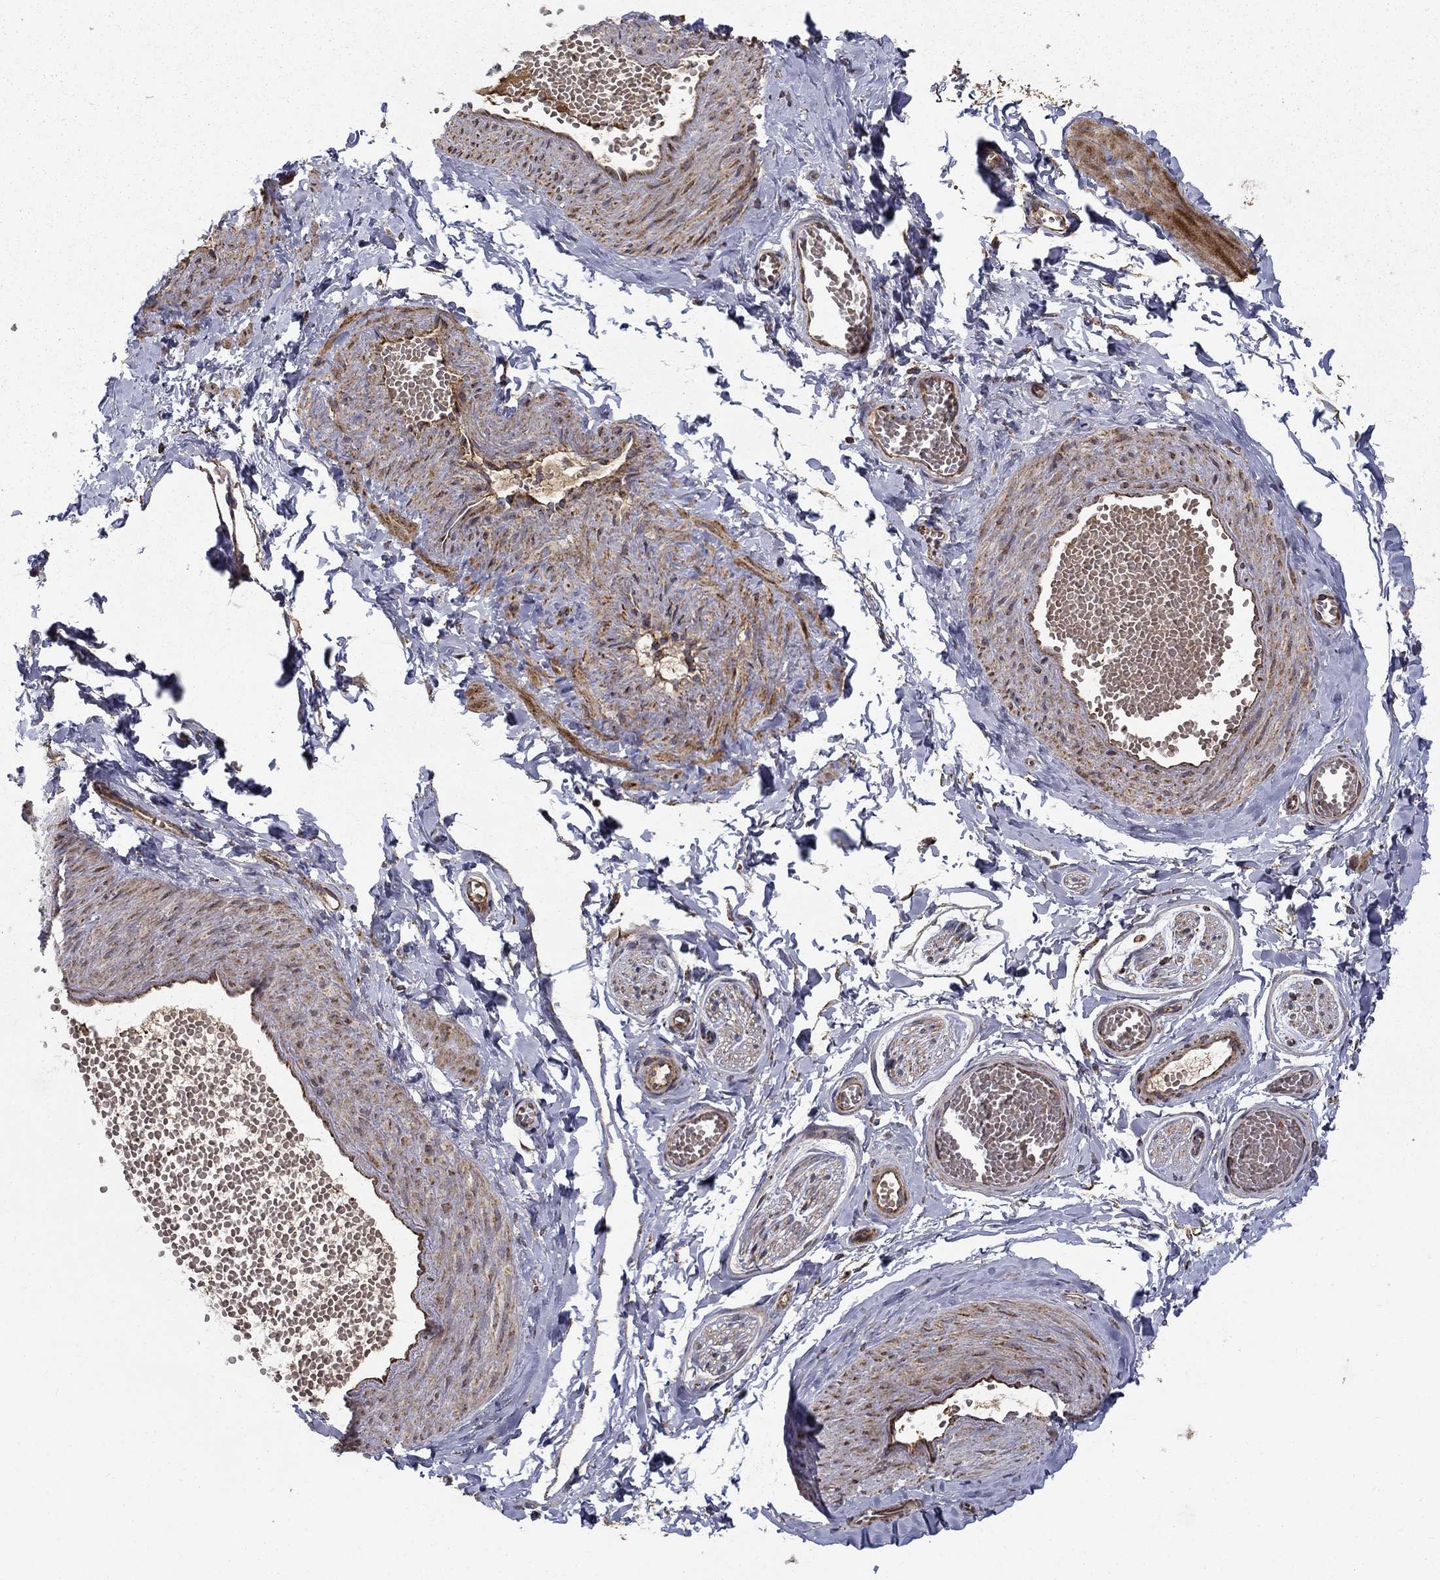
{"staining": {"intensity": "weak", "quantity": "<25%", "location": "cytoplasmic/membranous"}, "tissue": "adipose tissue", "cell_type": "Adipocytes", "image_type": "normal", "snomed": [{"axis": "morphology", "description": "Normal tissue, NOS"}, {"axis": "topography", "description": "Smooth muscle"}, {"axis": "topography", "description": "Peripheral nerve tissue"}], "caption": "High power microscopy photomicrograph of an IHC histopathology image of normal adipose tissue, revealing no significant staining in adipocytes.", "gene": "NDUFS8", "patient": {"sex": "male", "age": 22}}